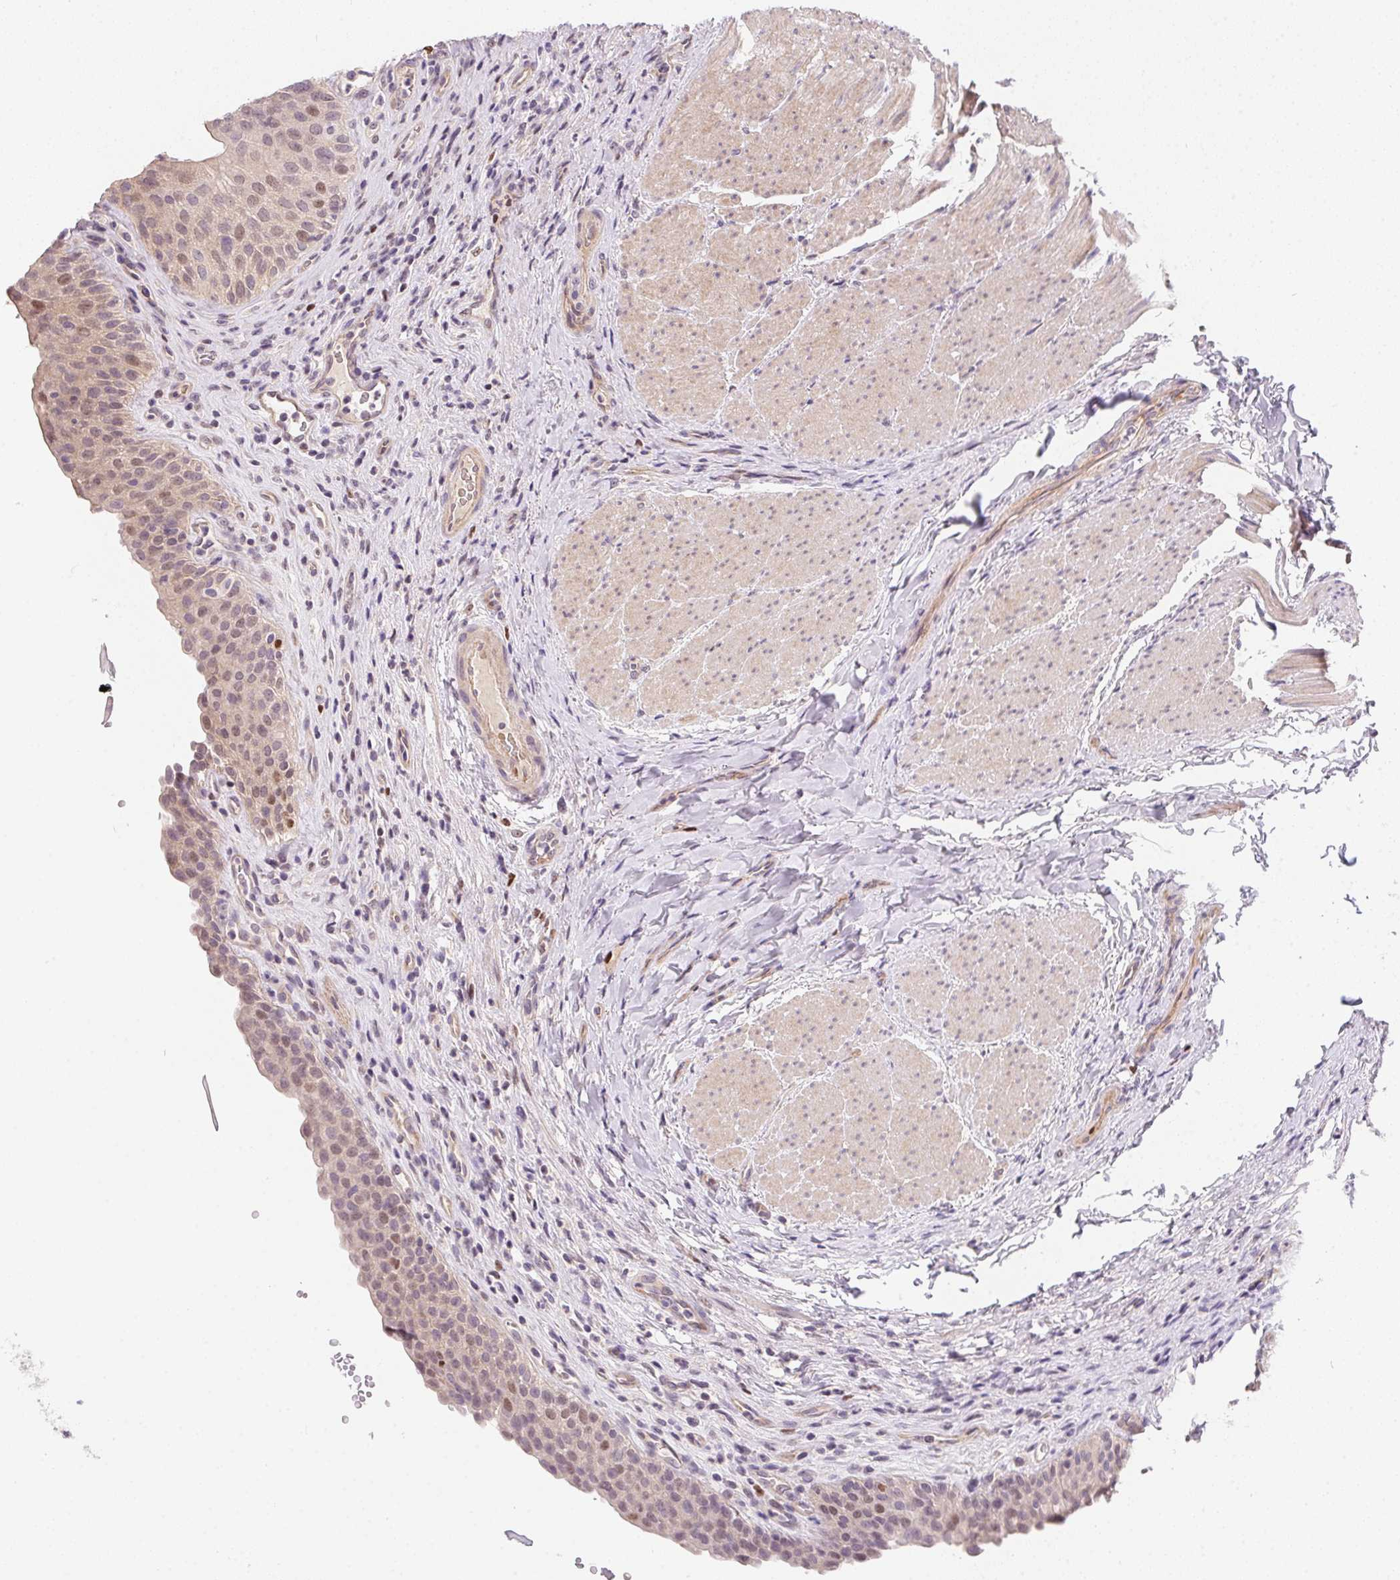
{"staining": {"intensity": "weak", "quantity": ">75%", "location": "cytoplasmic/membranous,nuclear"}, "tissue": "urinary bladder", "cell_type": "Urothelial cells", "image_type": "normal", "snomed": [{"axis": "morphology", "description": "Normal tissue, NOS"}, {"axis": "topography", "description": "Urinary bladder"}, {"axis": "topography", "description": "Peripheral nerve tissue"}], "caption": "Immunohistochemistry (IHC) of normal urinary bladder reveals low levels of weak cytoplasmic/membranous,nuclear positivity in approximately >75% of urothelial cells. (DAB IHC with brightfield microscopy, high magnification).", "gene": "HELLS", "patient": {"sex": "male", "age": 66}}